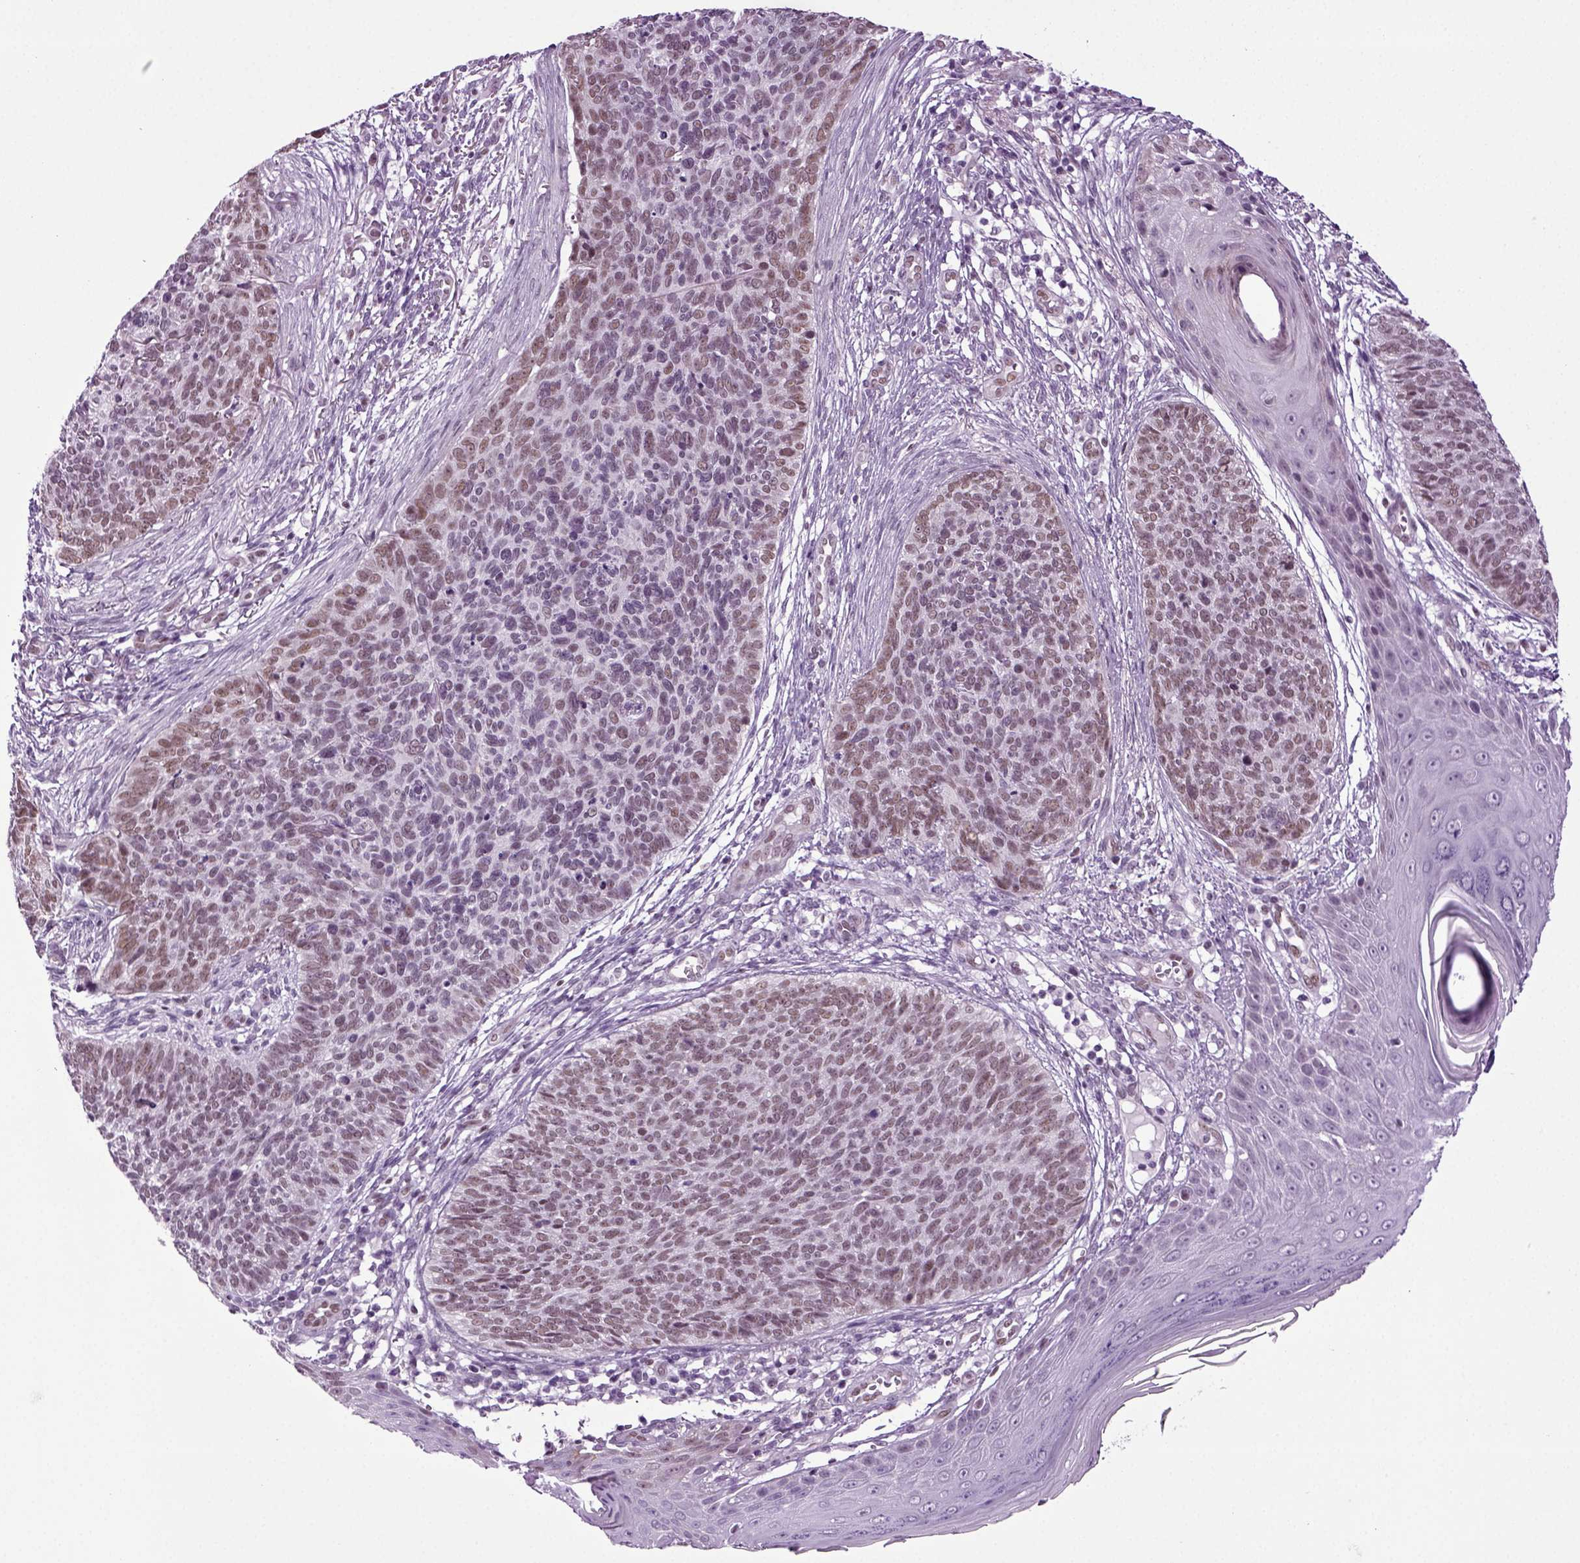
{"staining": {"intensity": "moderate", "quantity": "25%-75%", "location": "nuclear"}, "tissue": "skin cancer", "cell_type": "Tumor cells", "image_type": "cancer", "snomed": [{"axis": "morphology", "description": "Basal cell carcinoma"}, {"axis": "topography", "description": "Skin"}], "caption": "Tumor cells demonstrate medium levels of moderate nuclear positivity in approximately 25%-75% of cells in human skin cancer (basal cell carcinoma).", "gene": "RFX3", "patient": {"sex": "male", "age": 64}}